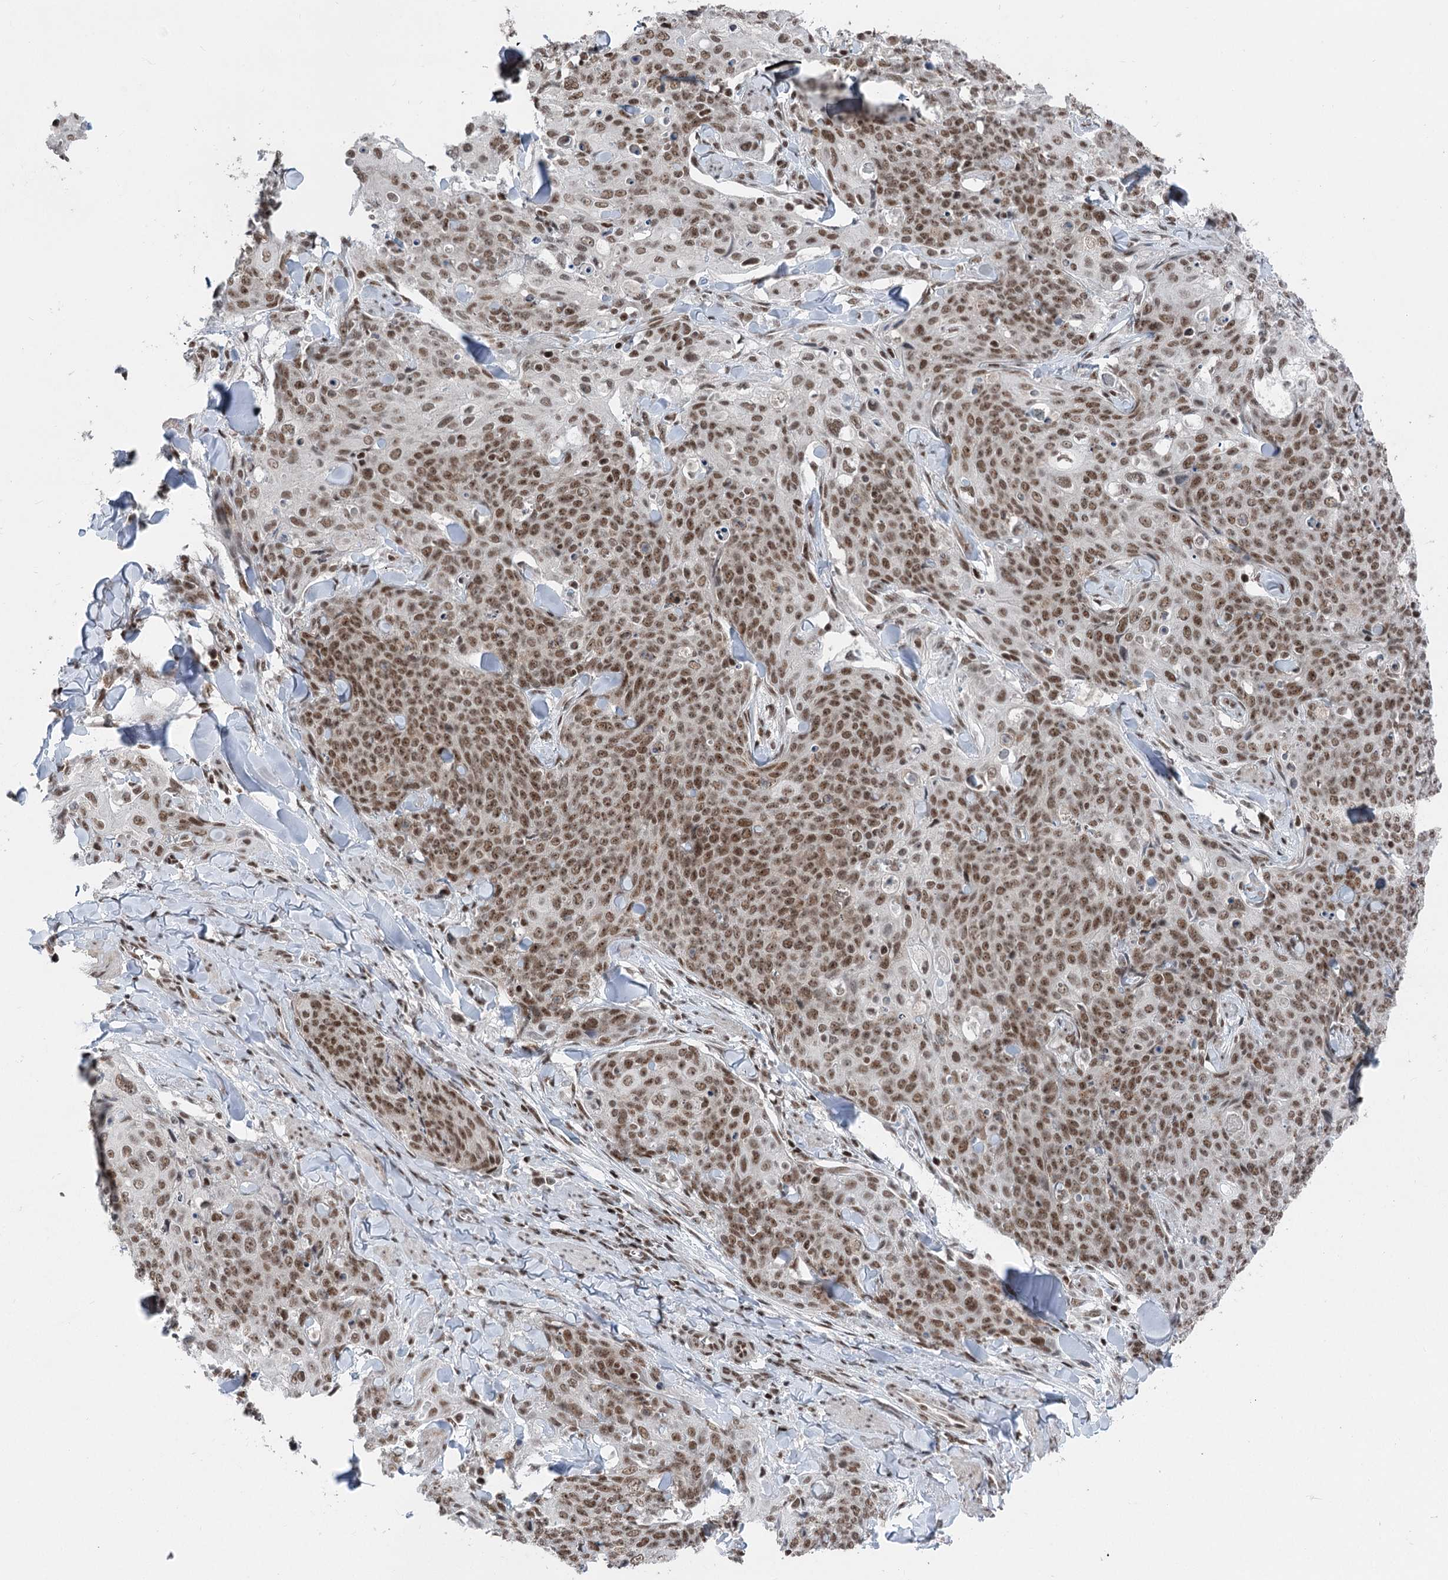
{"staining": {"intensity": "moderate", "quantity": ">75%", "location": "nuclear"}, "tissue": "skin cancer", "cell_type": "Tumor cells", "image_type": "cancer", "snomed": [{"axis": "morphology", "description": "Squamous cell carcinoma, NOS"}, {"axis": "topography", "description": "Skin"}, {"axis": "topography", "description": "Vulva"}], "caption": "Protein expression analysis of skin cancer (squamous cell carcinoma) demonstrates moderate nuclear positivity in about >75% of tumor cells. (IHC, brightfield microscopy, high magnification).", "gene": "CGGBP1", "patient": {"sex": "female", "age": 85}}